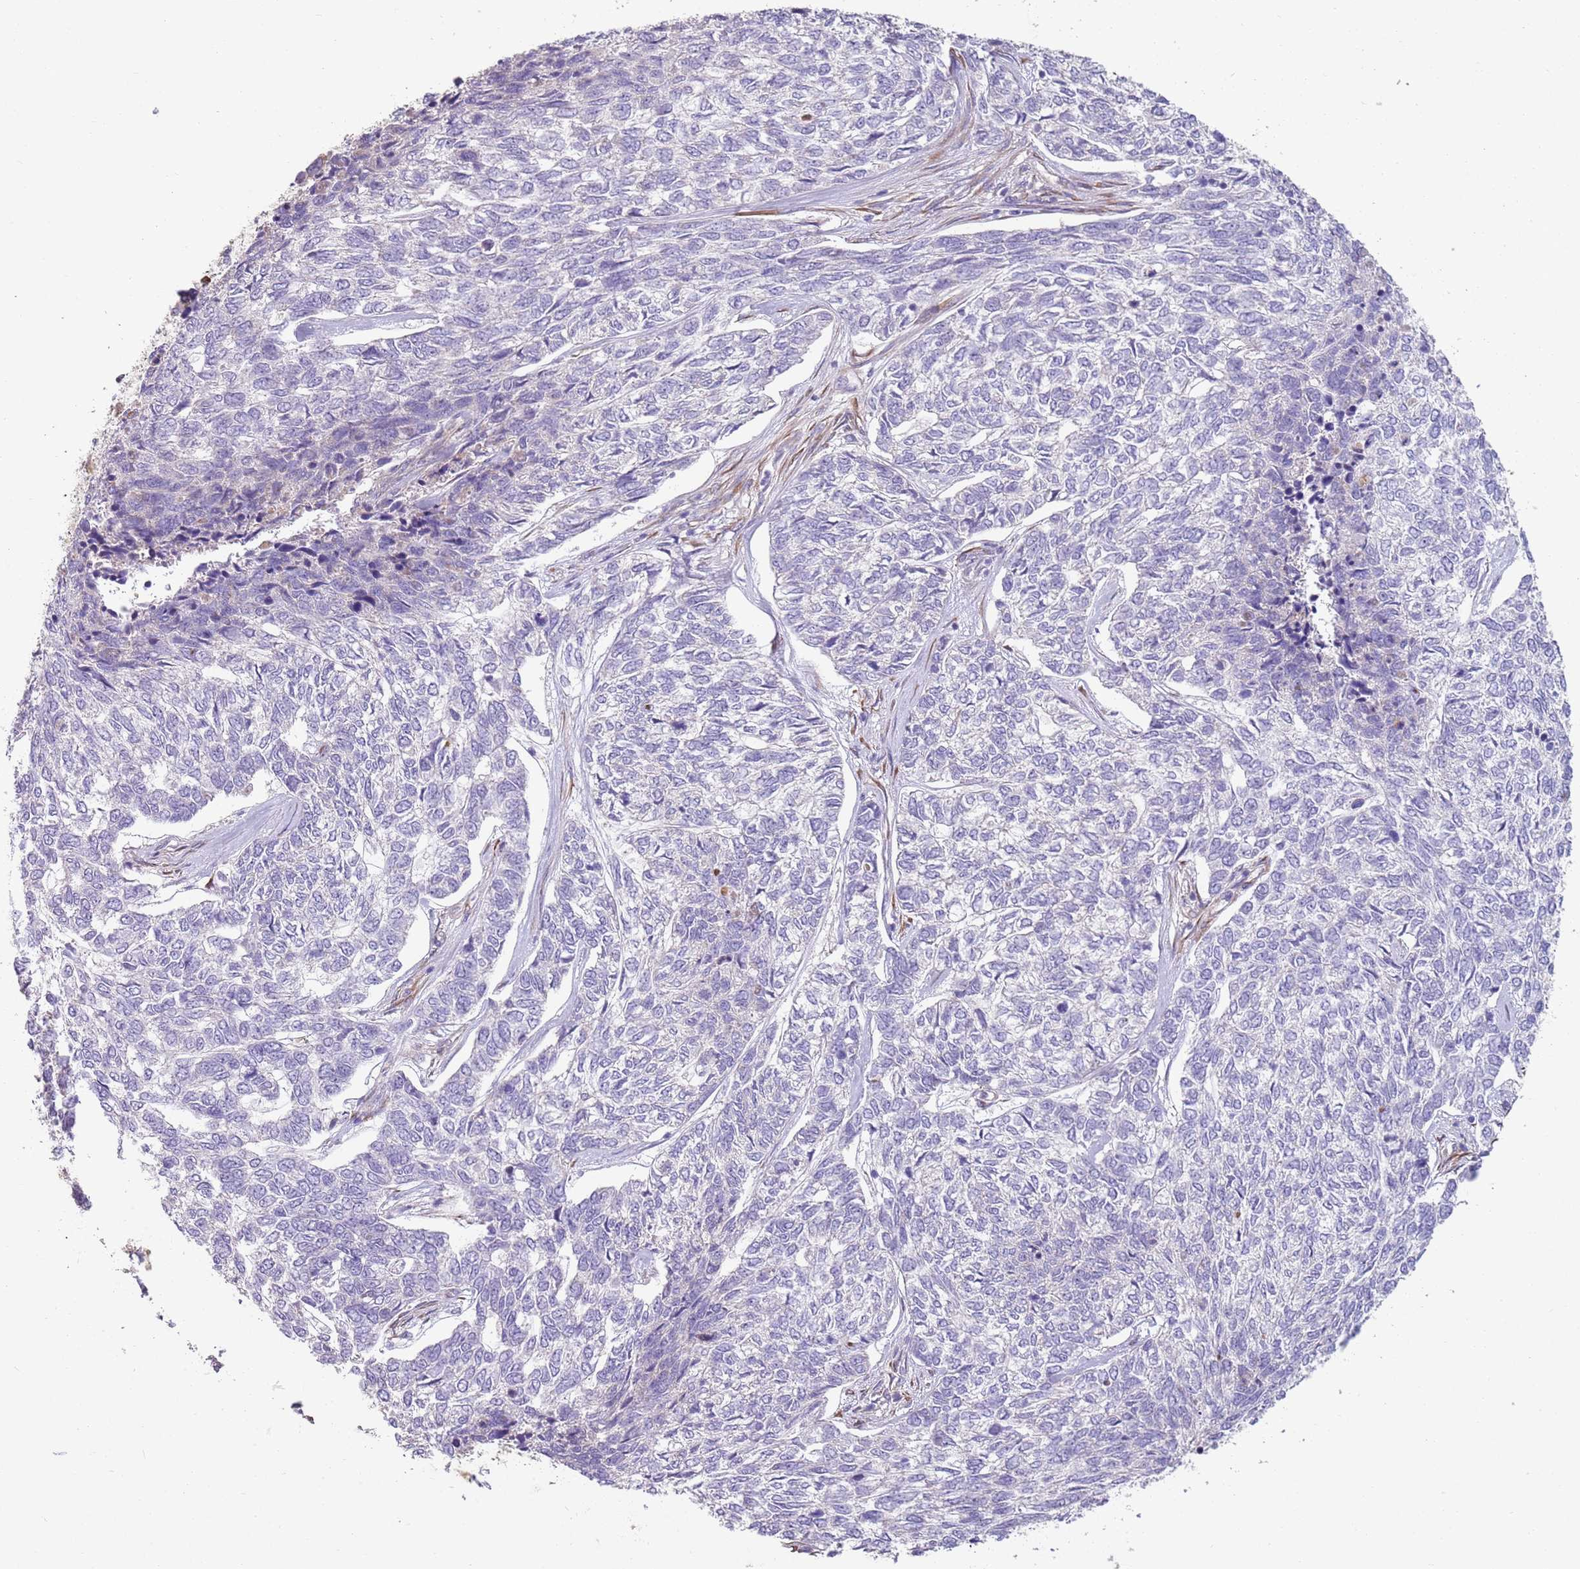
{"staining": {"intensity": "negative", "quantity": "none", "location": "none"}, "tissue": "skin cancer", "cell_type": "Tumor cells", "image_type": "cancer", "snomed": [{"axis": "morphology", "description": "Basal cell carcinoma"}, {"axis": "topography", "description": "Skin"}], "caption": "High power microscopy histopathology image of an immunohistochemistry (IHC) micrograph of skin cancer (basal cell carcinoma), revealing no significant staining in tumor cells. (DAB (3,3'-diaminobenzidine) IHC visualized using brightfield microscopy, high magnification).", "gene": "PHLPP2", "patient": {"sex": "female", "age": 65}}